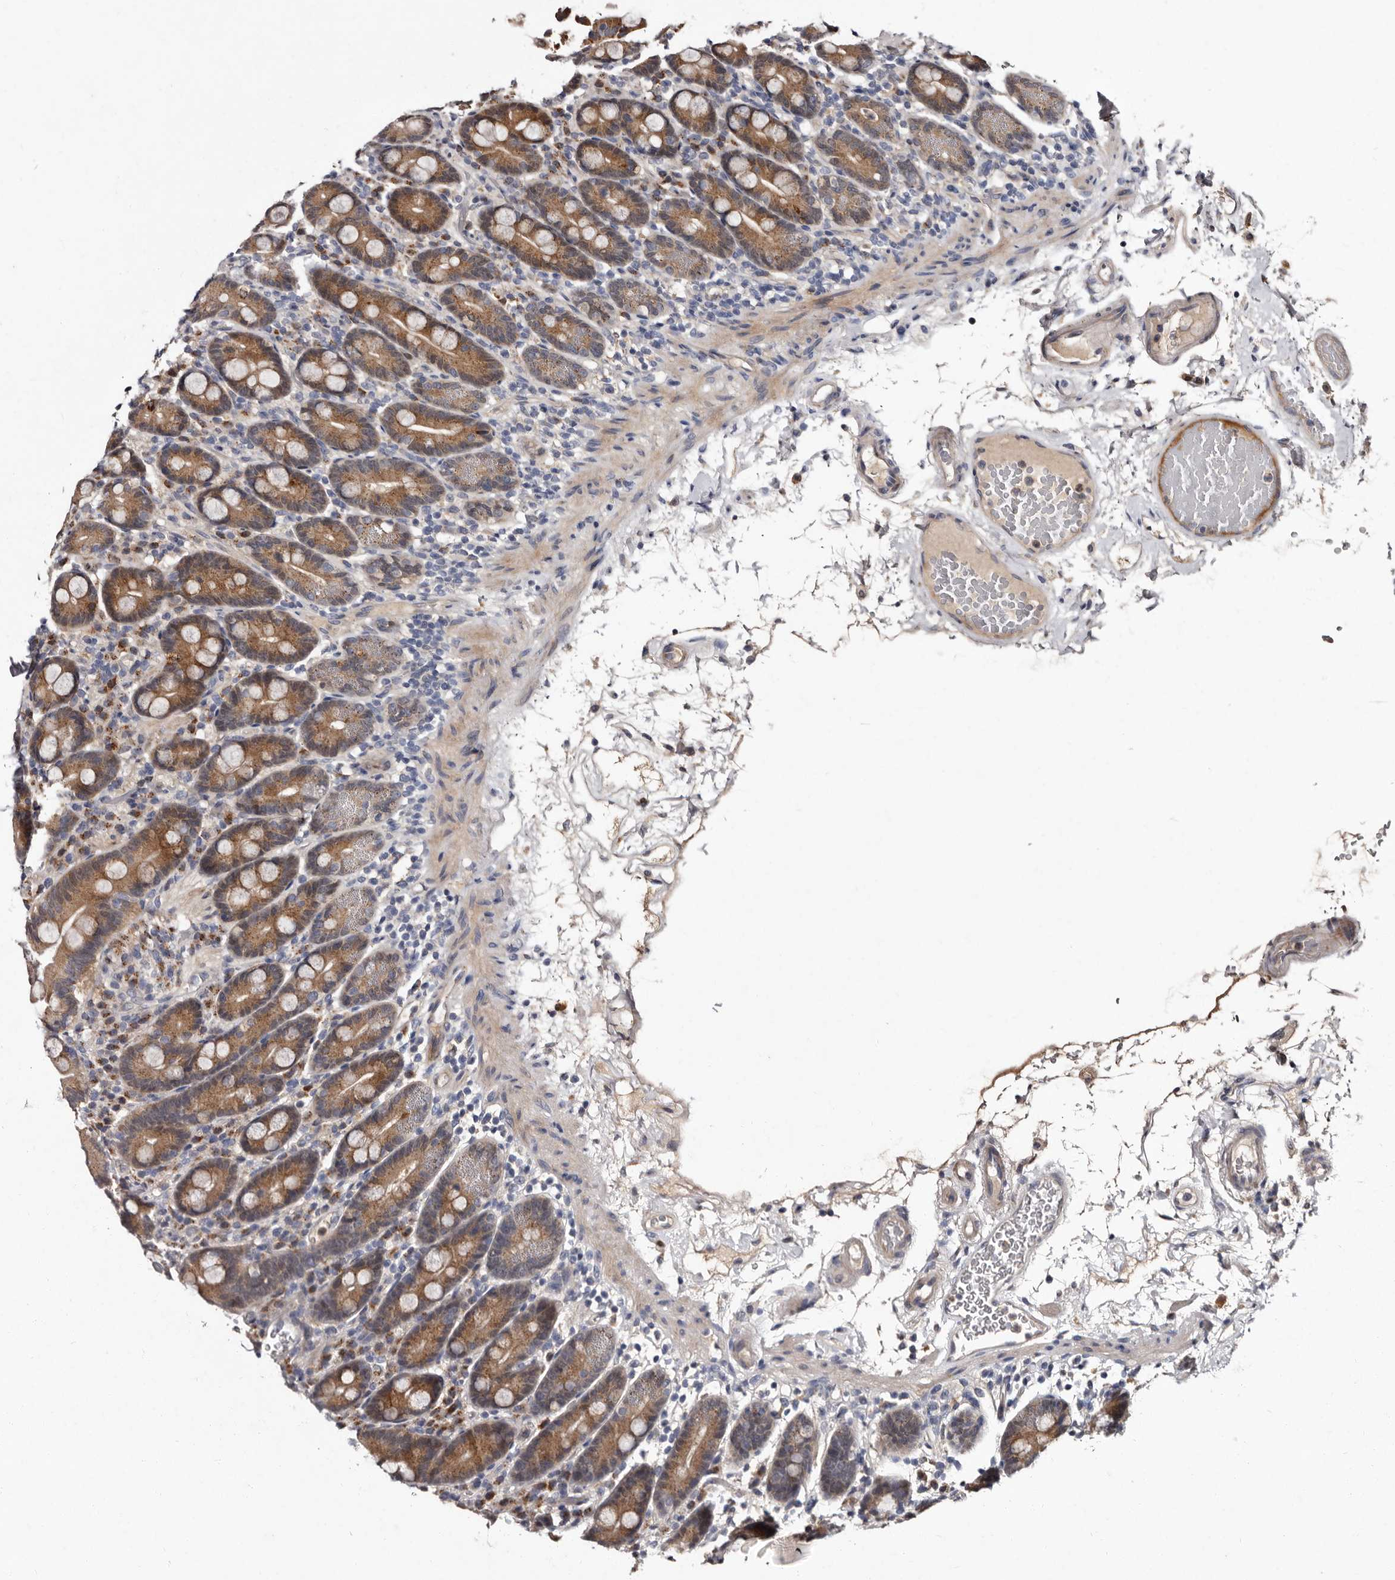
{"staining": {"intensity": "strong", "quantity": ">75%", "location": "cytoplasmic/membranous"}, "tissue": "duodenum", "cell_type": "Glandular cells", "image_type": "normal", "snomed": [{"axis": "morphology", "description": "Normal tissue, NOS"}, {"axis": "topography", "description": "Small intestine, NOS"}], "caption": "Protein staining of normal duodenum shows strong cytoplasmic/membranous positivity in approximately >75% of glandular cells.", "gene": "DNPH1", "patient": {"sex": "female", "age": 71}}